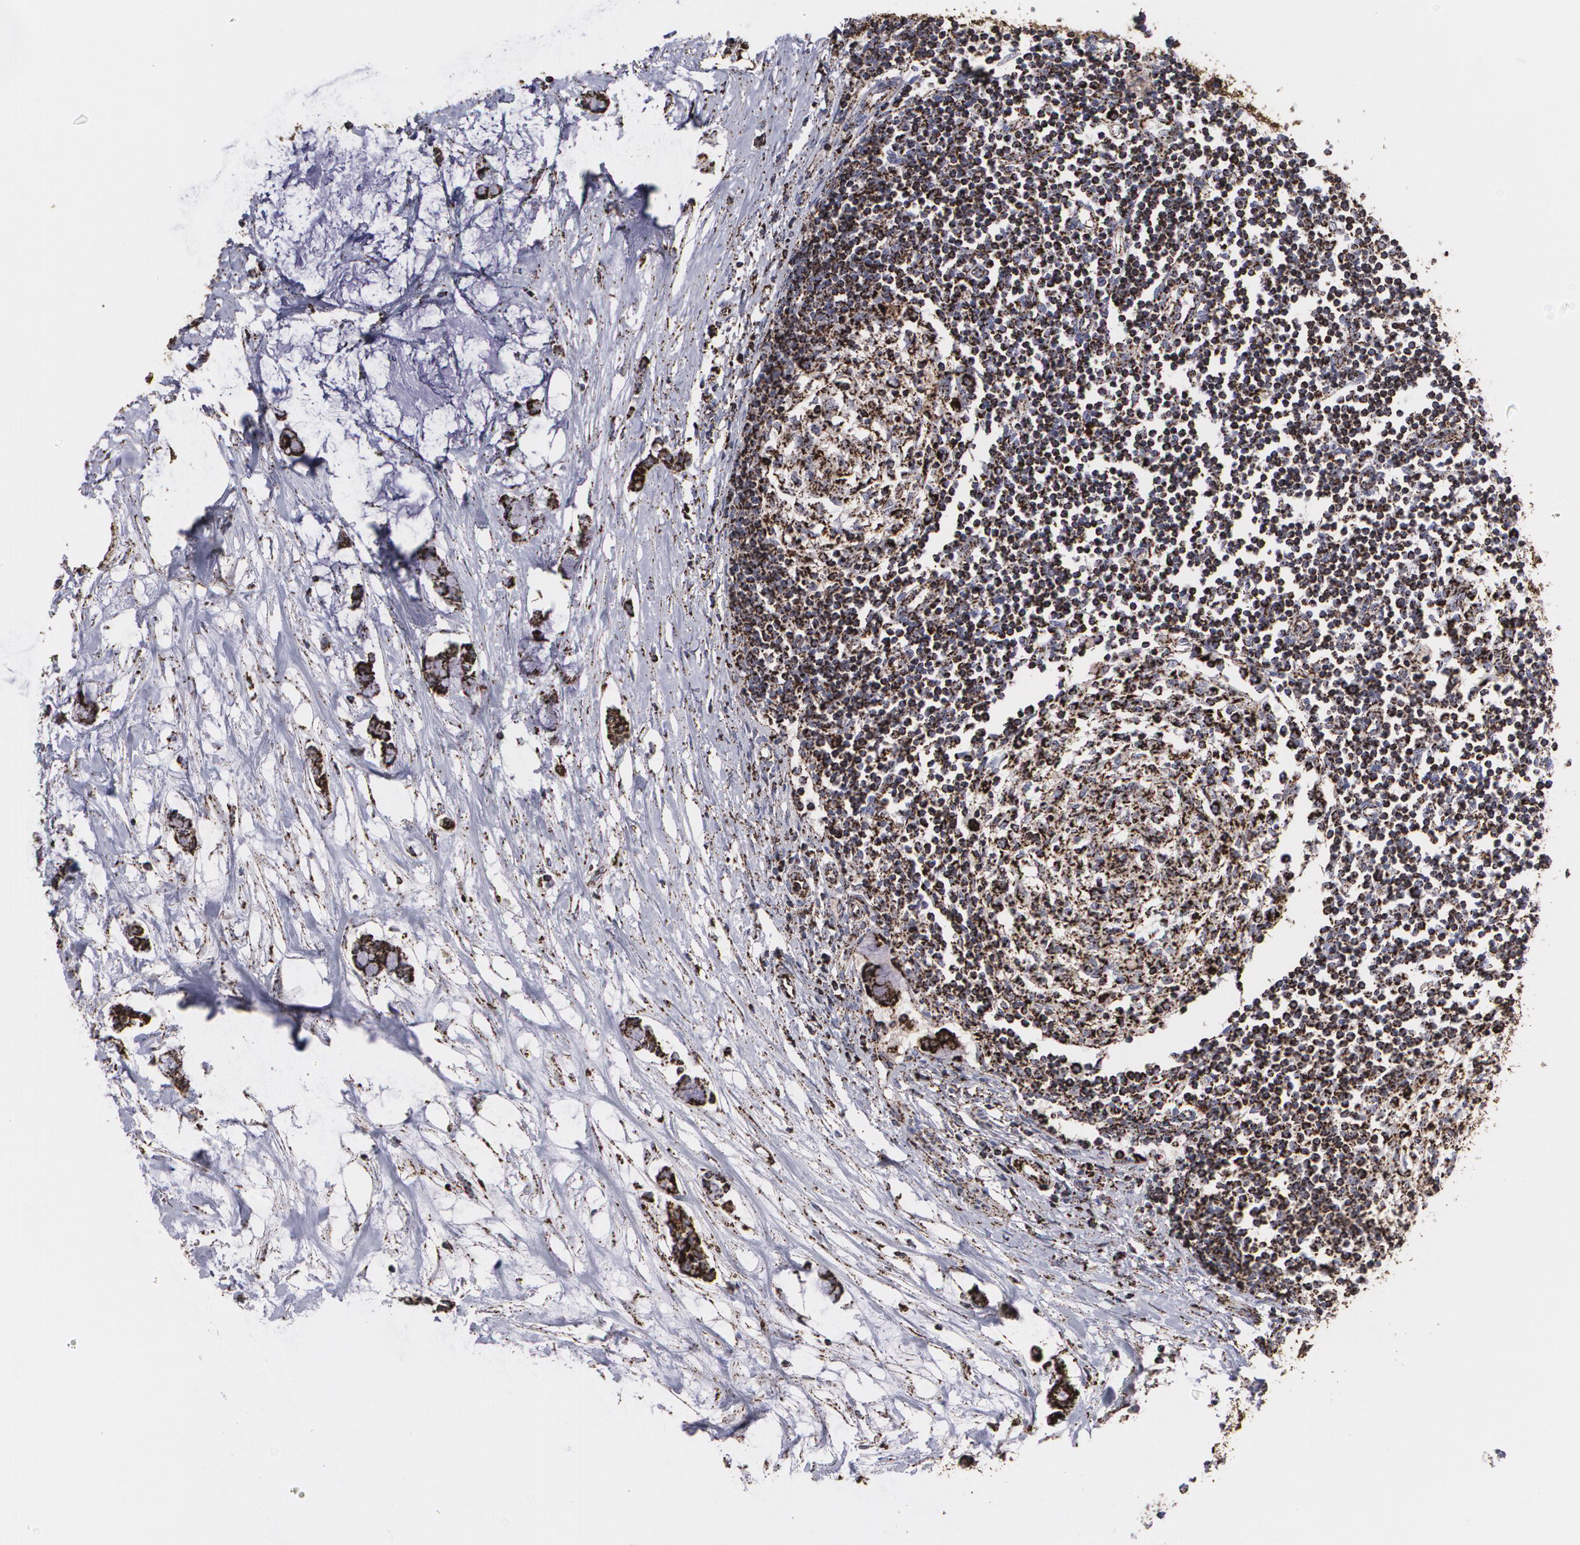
{"staining": {"intensity": "strong", "quantity": ">75%", "location": "cytoplasmic/membranous"}, "tissue": "colorectal cancer", "cell_type": "Tumor cells", "image_type": "cancer", "snomed": [{"axis": "morphology", "description": "Normal tissue, NOS"}, {"axis": "morphology", "description": "Adenocarcinoma, NOS"}, {"axis": "topography", "description": "Colon"}, {"axis": "topography", "description": "Peripheral nerve tissue"}], "caption": "About >75% of tumor cells in colorectal cancer exhibit strong cytoplasmic/membranous protein staining as visualized by brown immunohistochemical staining.", "gene": "HSPD1", "patient": {"sex": "male", "age": 14}}